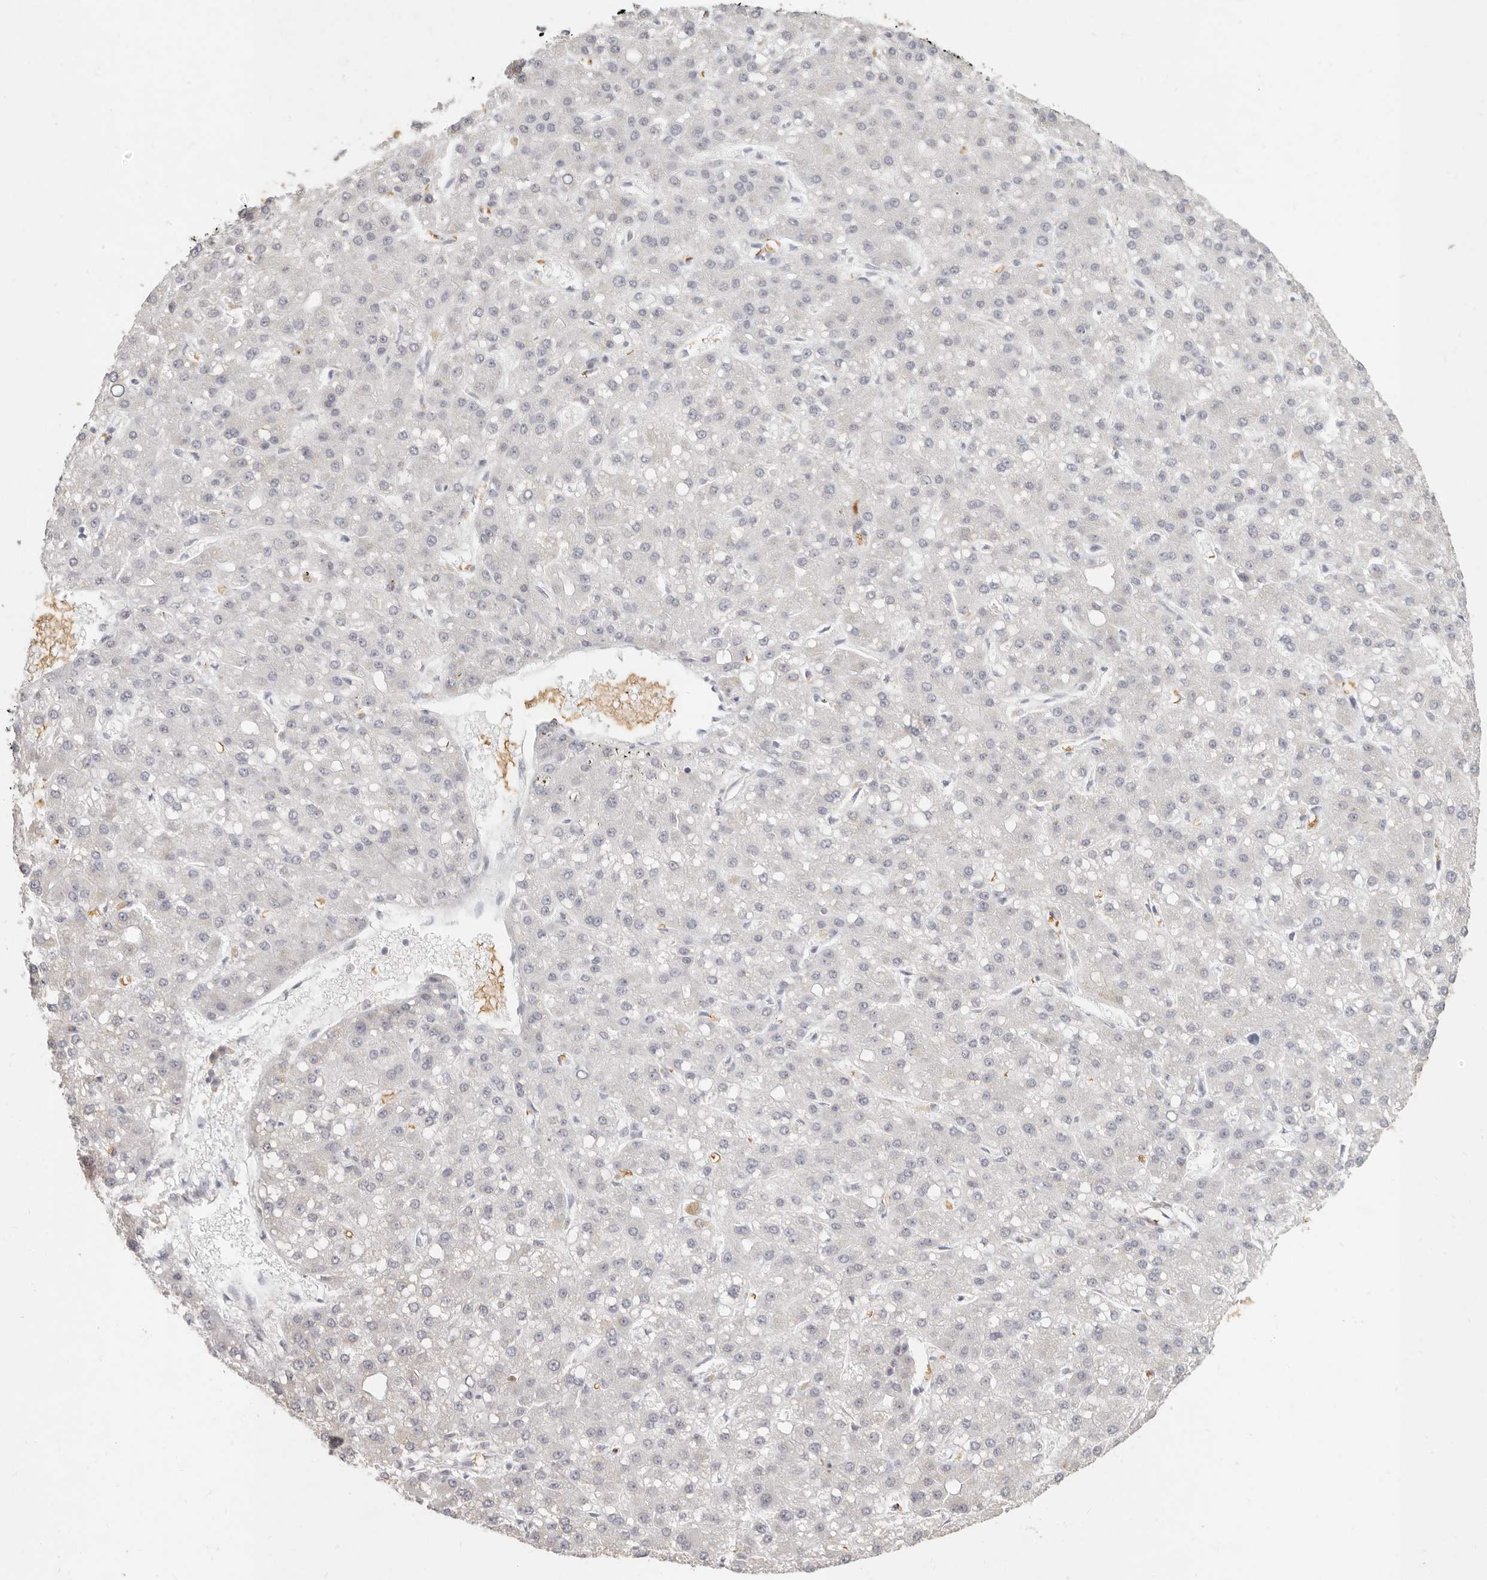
{"staining": {"intensity": "negative", "quantity": "none", "location": "none"}, "tissue": "liver cancer", "cell_type": "Tumor cells", "image_type": "cancer", "snomed": [{"axis": "morphology", "description": "Carcinoma, Hepatocellular, NOS"}, {"axis": "topography", "description": "Liver"}], "caption": "High power microscopy image of an immunohistochemistry (IHC) image of liver hepatocellular carcinoma, revealing no significant expression in tumor cells. (Immunohistochemistry, brightfield microscopy, high magnification).", "gene": "NIBAN1", "patient": {"sex": "male", "age": 67}}